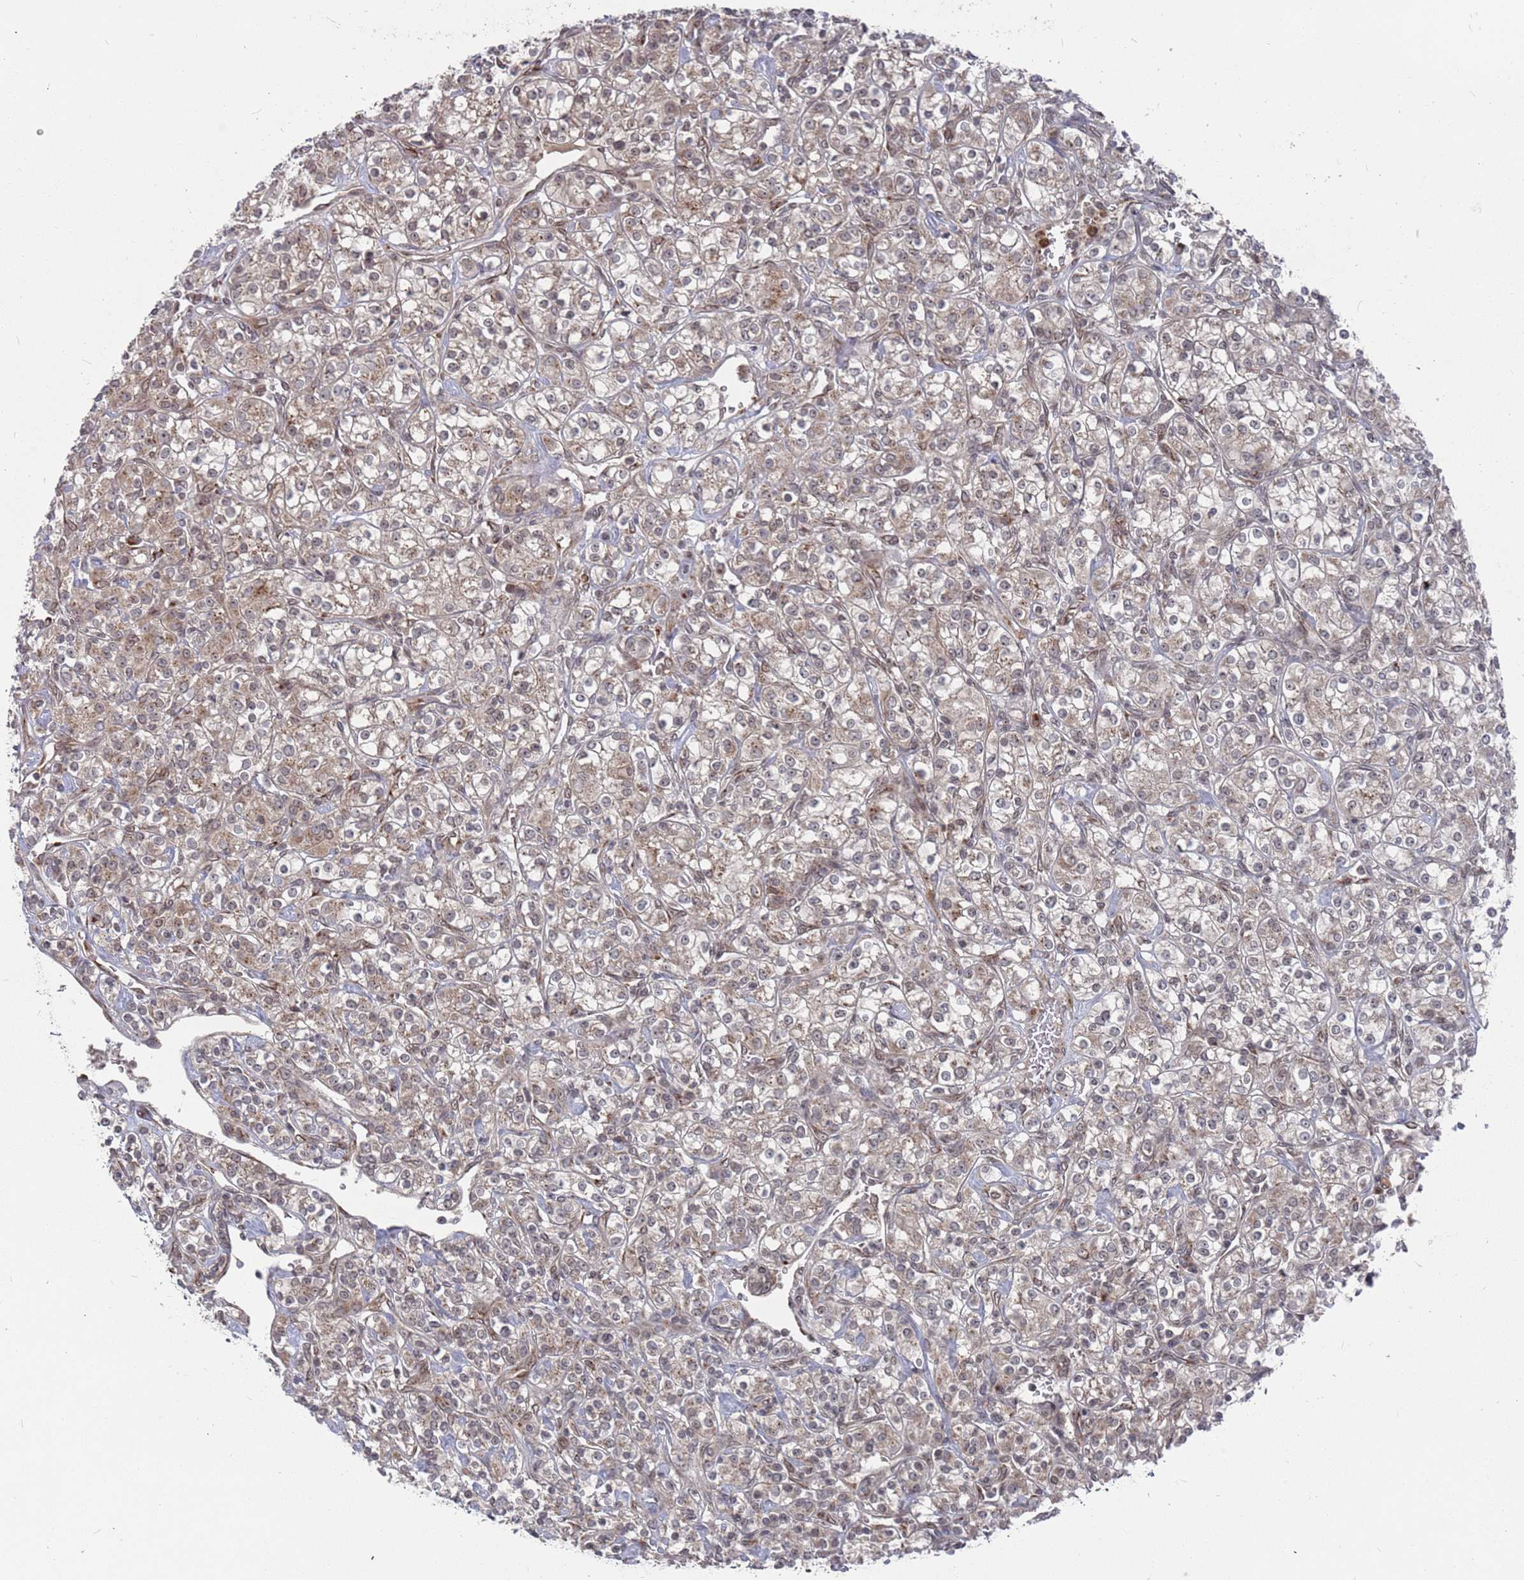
{"staining": {"intensity": "weak", "quantity": ">75%", "location": "cytoplasmic/membranous"}, "tissue": "renal cancer", "cell_type": "Tumor cells", "image_type": "cancer", "snomed": [{"axis": "morphology", "description": "Adenocarcinoma, NOS"}, {"axis": "topography", "description": "Kidney"}], "caption": "Renal cancer tissue demonstrates weak cytoplasmic/membranous staining in about >75% of tumor cells, visualized by immunohistochemistry. (DAB IHC, brown staining for protein, blue staining for nuclei).", "gene": "FMO4", "patient": {"sex": "male", "age": 77}}